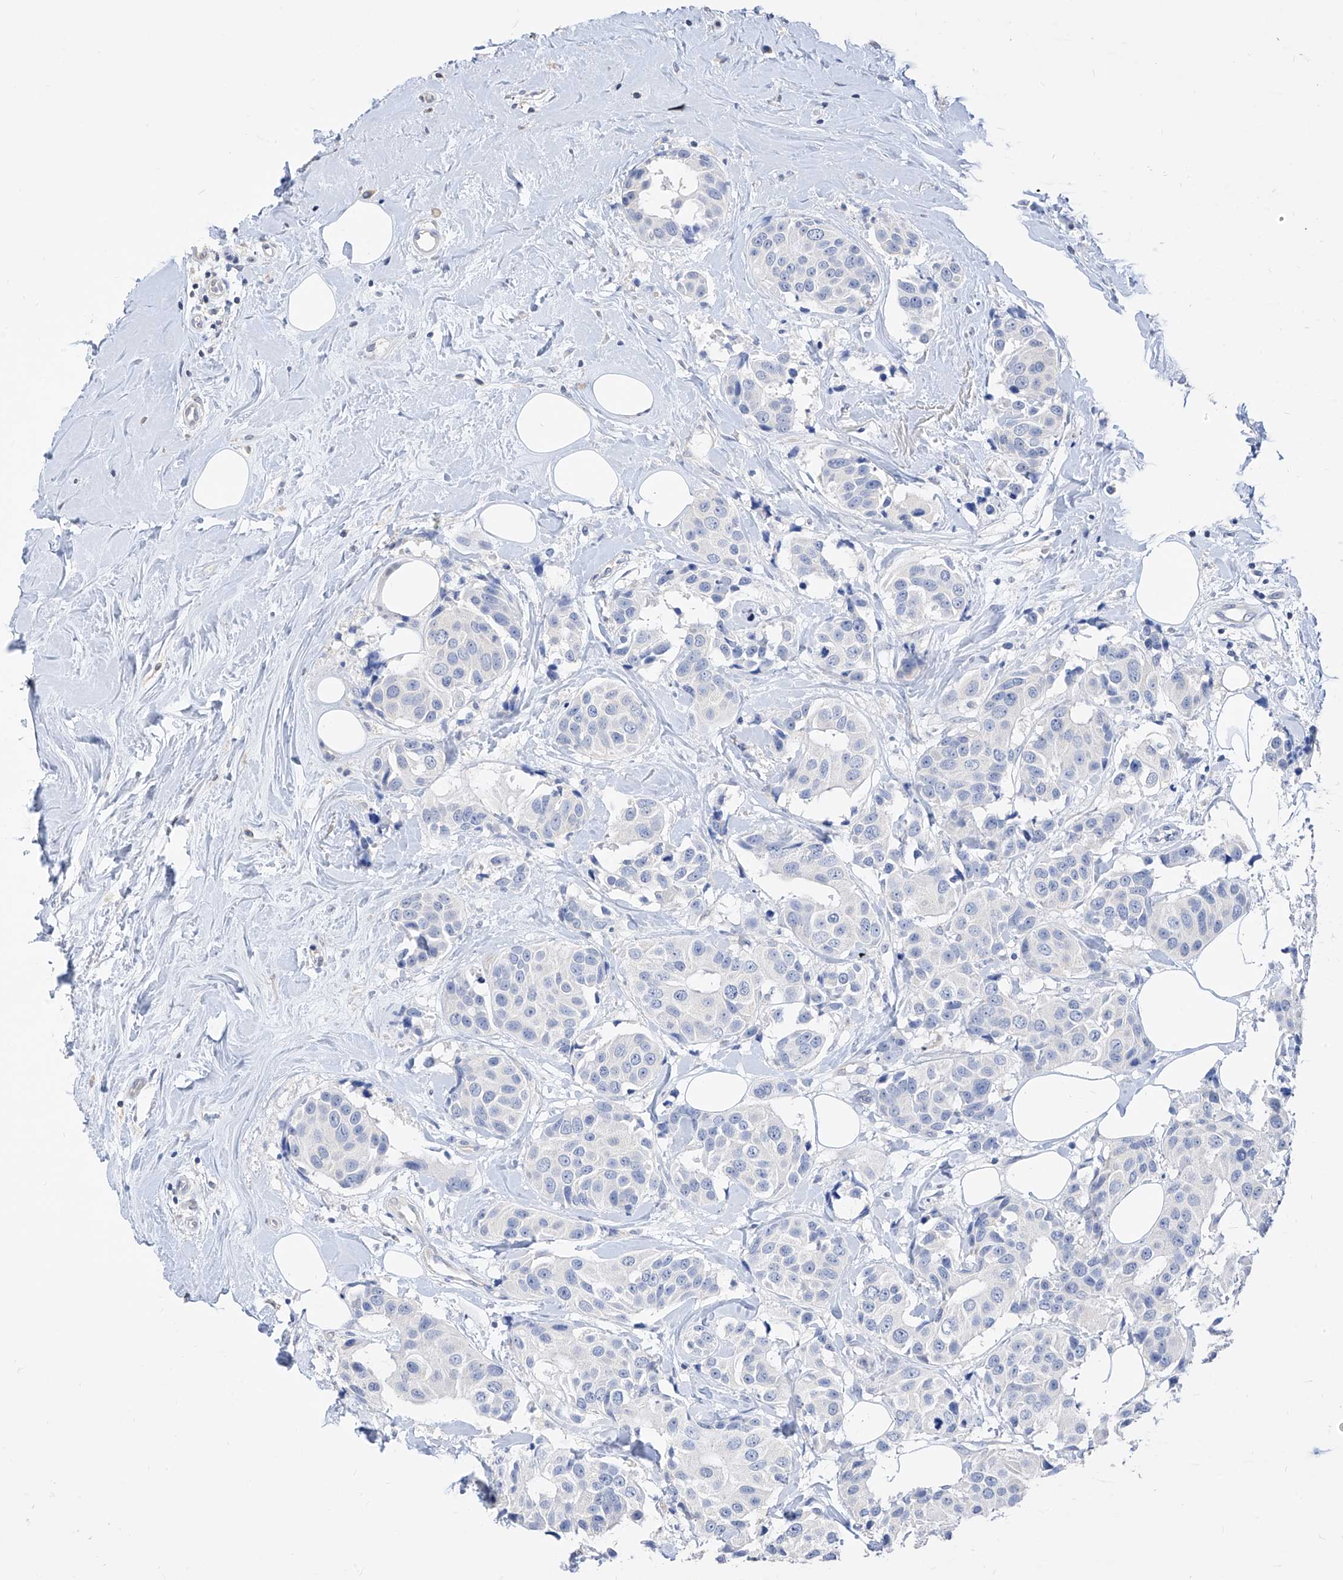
{"staining": {"intensity": "negative", "quantity": "none", "location": "none"}, "tissue": "breast cancer", "cell_type": "Tumor cells", "image_type": "cancer", "snomed": [{"axis": "morphology", "description": "Normal tissue, NOS"}, {"axis": "morphology", "description": "Duct carcinoma"}, {"axis": "topography", "description": "Breast"}], "caption": "DAB (3,3'-diaminobenzidine) immunohistochemical staining of human breast cancer reveals no significant expression in tumor cells. Brightfield microscopy of immunohistochemistry (IHC) stained with DAB (brown) and hematoxylin (blue), captured at high magnification.", "gene": "ZZEF1", "patient": {"sex": "female", "age": 39}}